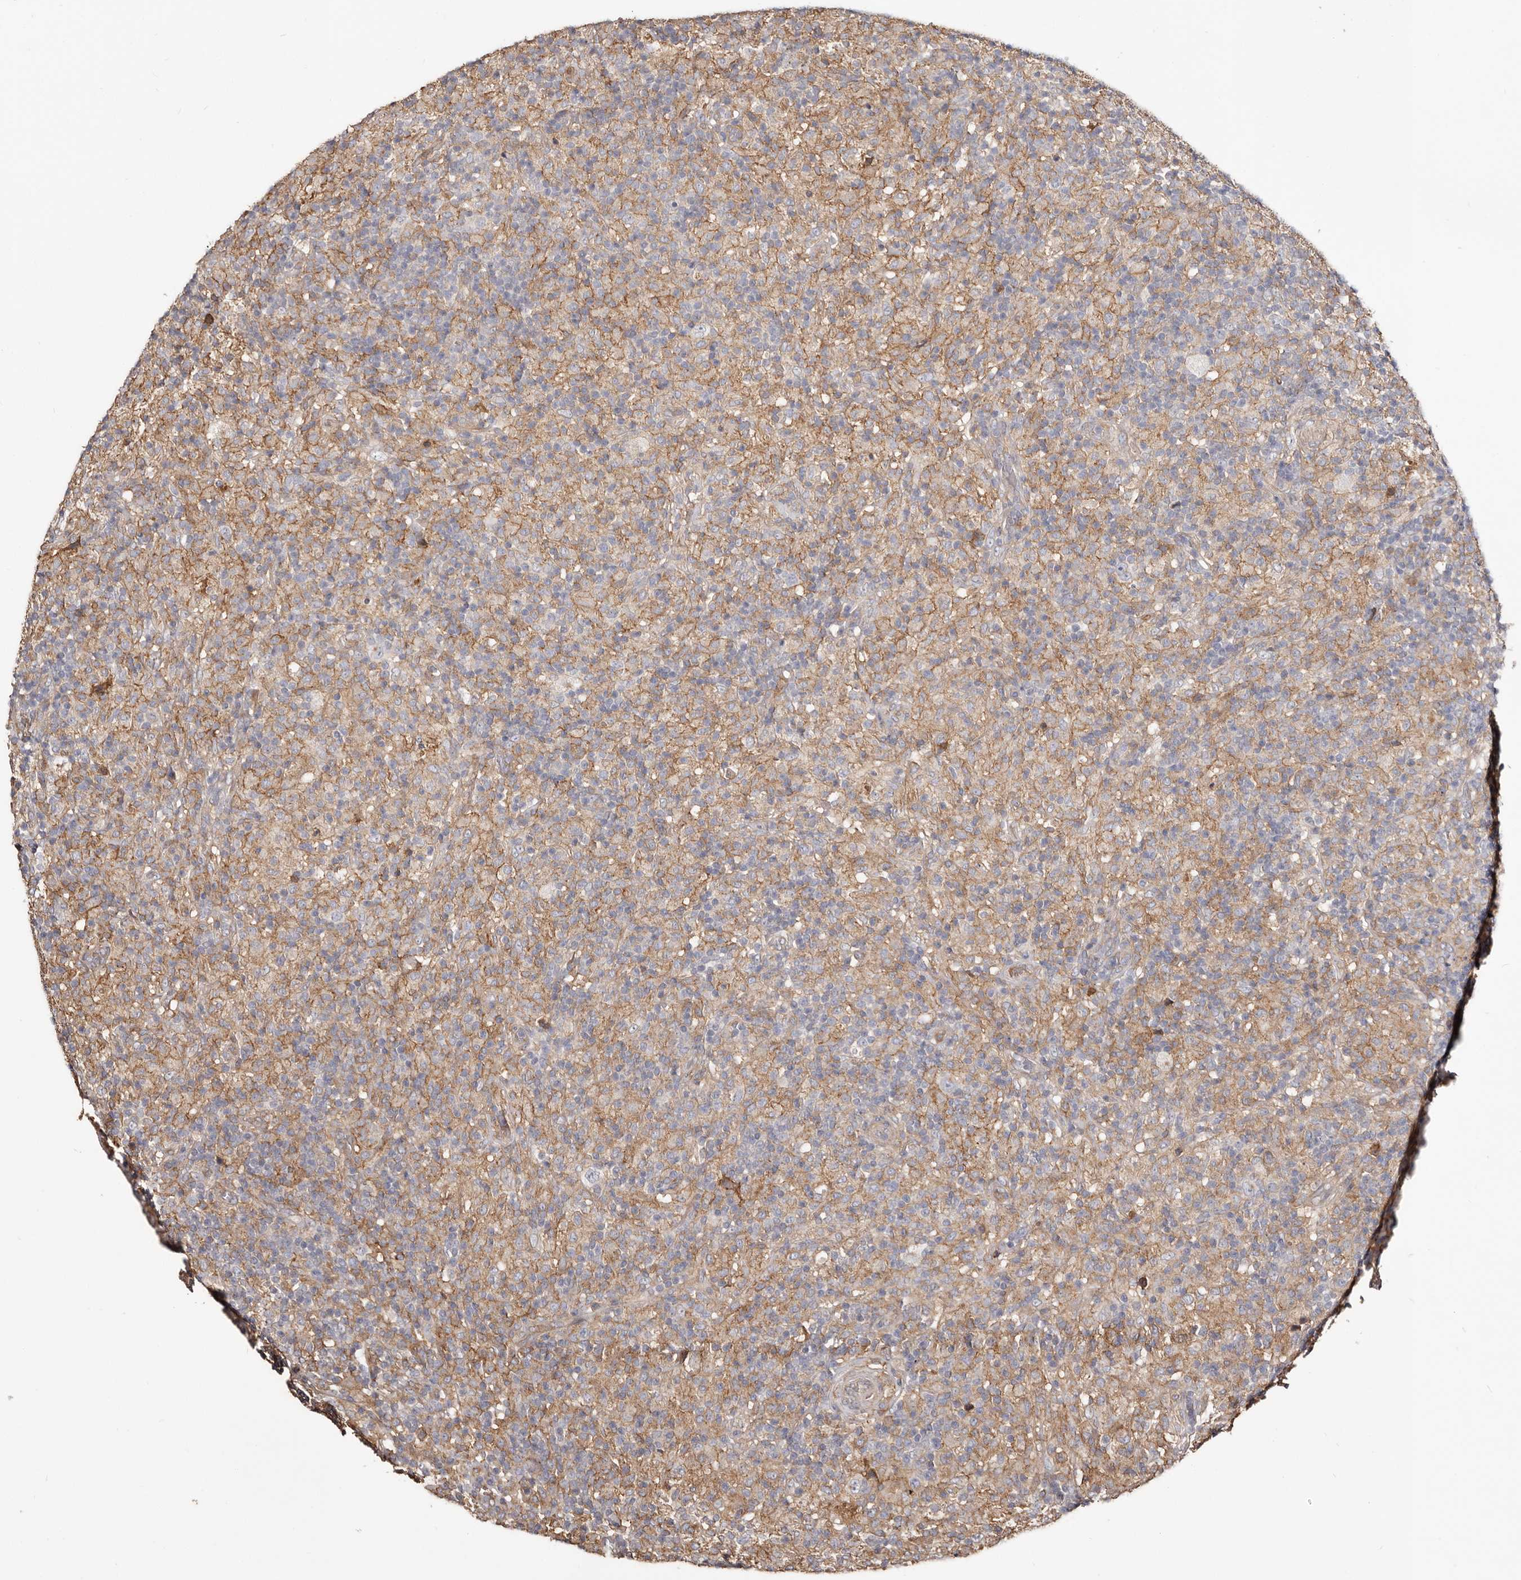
{"staining": {"intensity": "negative", "quantity": "none", "location": "none"}, "tissue": "lymphoma", "cell_type": "Tumor cells", "image_type": "cancer", "snomed": [{"axis": "morphology", "description": "Hodgkin's disease, NOS"}, {"axis": "topography", "description": "Lymph node"}], "caption": "A micrograph of Hodgkin's disease stained for a protein displays no brown staining in tumor cells.", "gene": "LRRC25", "patient": {"sex": "male", "age": 70}}